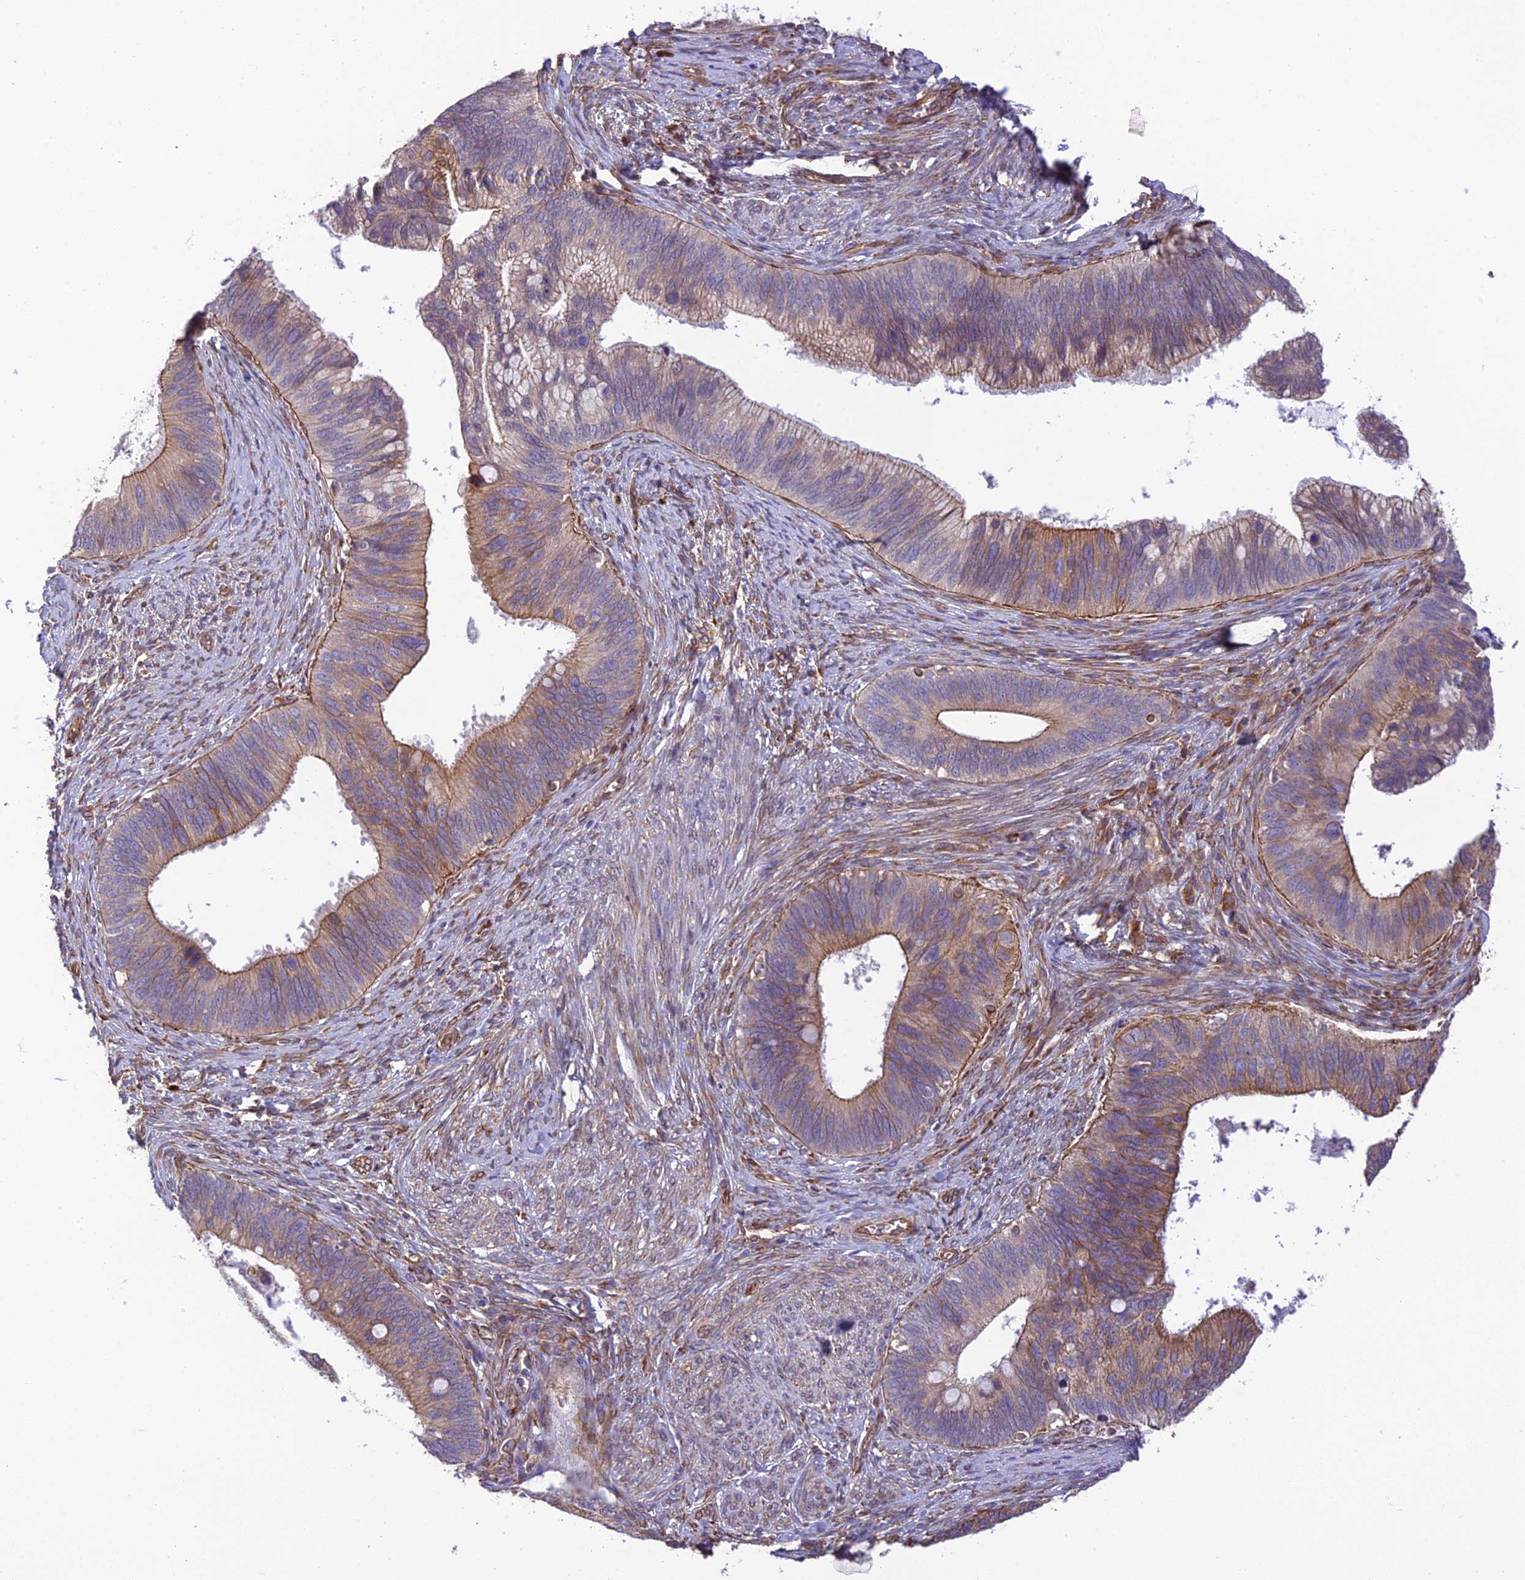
{"staining": {"intensity": "moderate", "quantity": "25%-75%", "location": "cytoplasmic/membranous"}, "tissue": "cervical cancer", "cell_type": "Tumor cells", "image_type": "cancer", "snomed": [{"axis": "morphology", "description": "Adenocarcinoma, NOS"}, {"axis": "topography", "description": "Cervix"}], "caption": "Protein analysis of cervical cancer tissue demonstrates moderate cytoplasmic/membranous expression in approximately 25%-75% of tumor cells.", "gene": "EXOC3L4", "patient": {"sex": "female", "age": 42}}